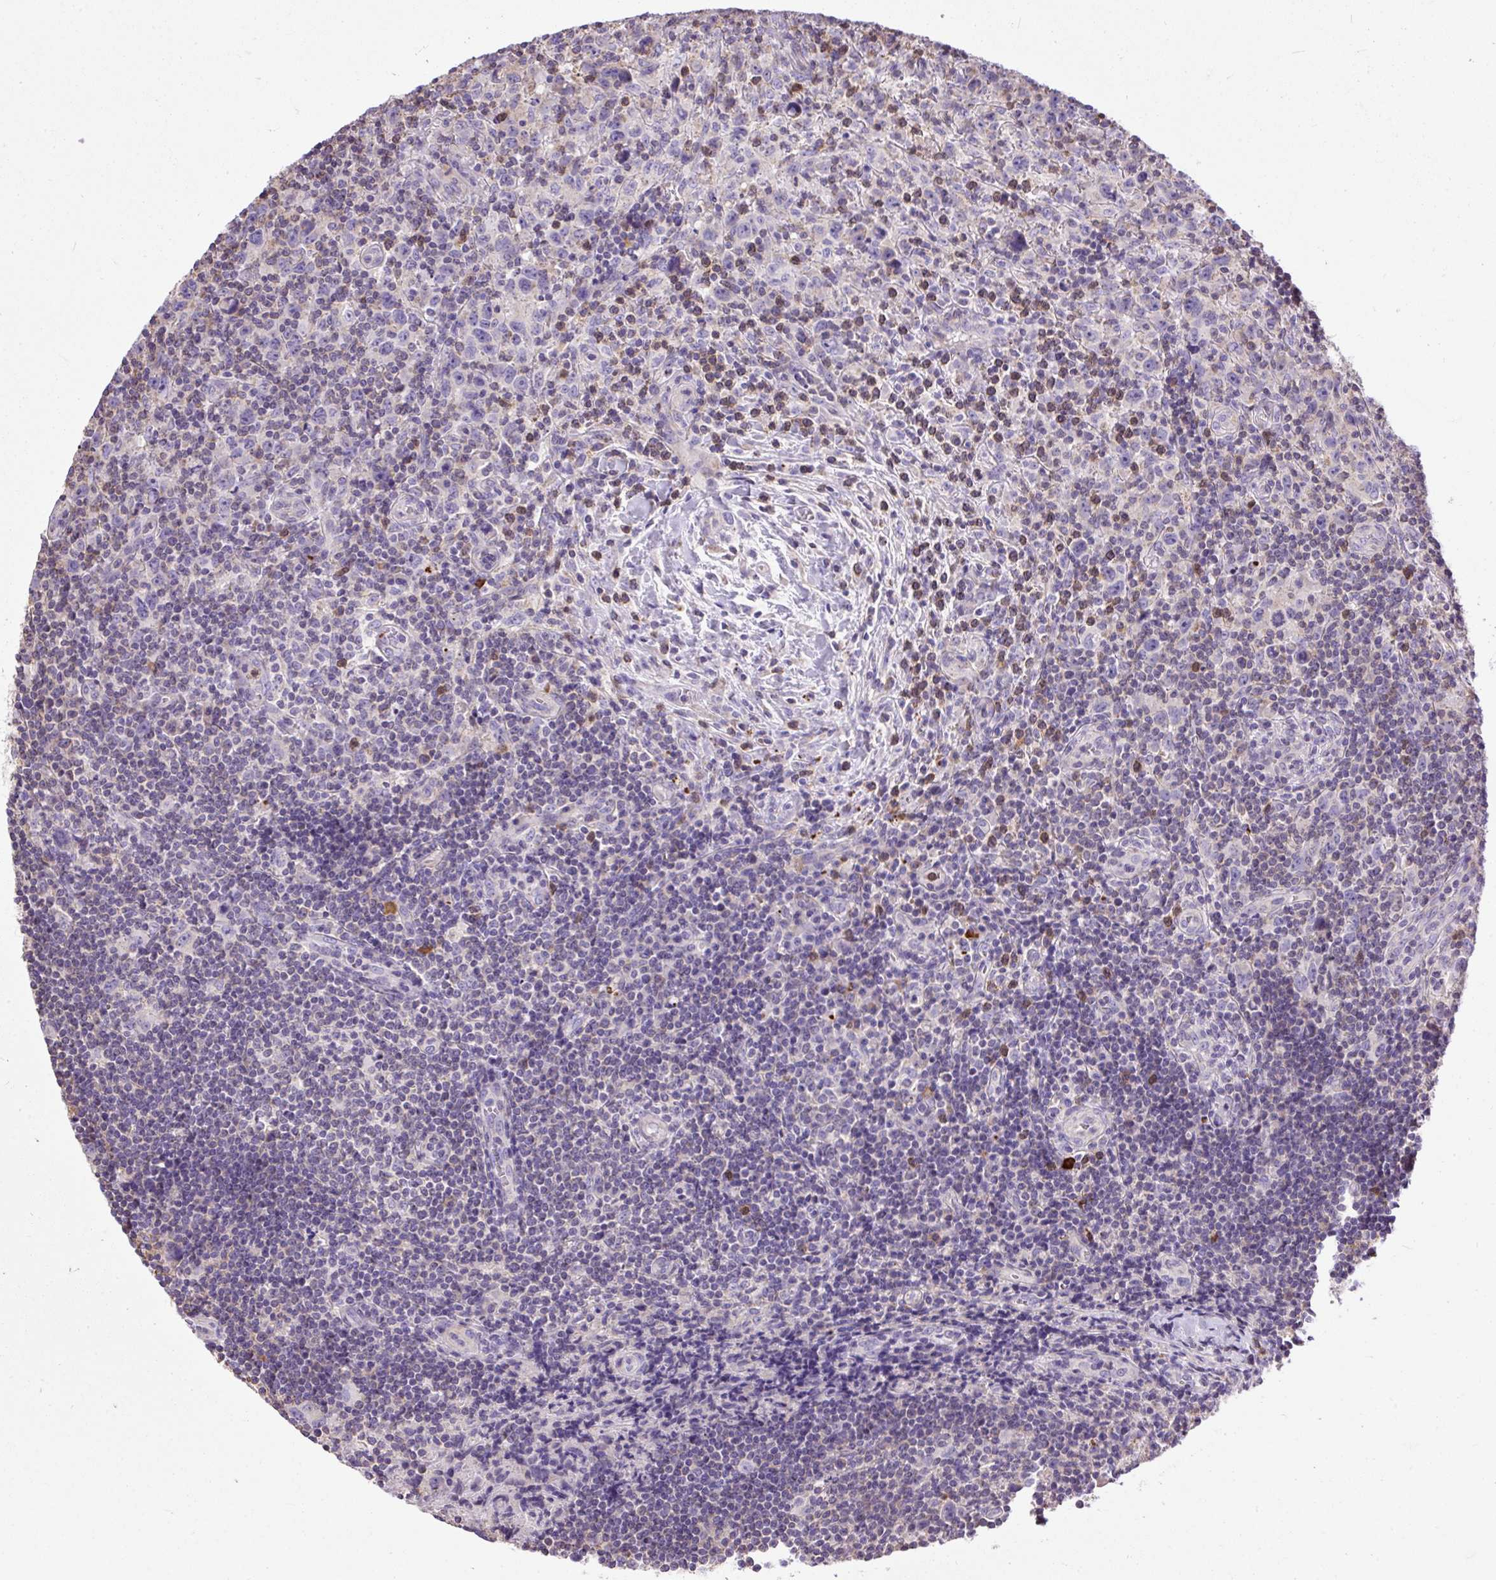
{"staining": {"intensity": "negative", "quantity": "none", "location": "none"}, "tissue": "lymphoma", "cell_type": "Tumor cells", "image_type": "cancer", "snomed": [{"axis": "morphology", "description": "Hodgkin's disease, NOS"}, {"axis": "topography", "description": "Lymph node"}], "caption": "Lymphoma stained for a protein using IHC demonstrates no positivity tumor cells.", "gene": "CFAP47", "patient": {"sex": "female", "age": 18}}